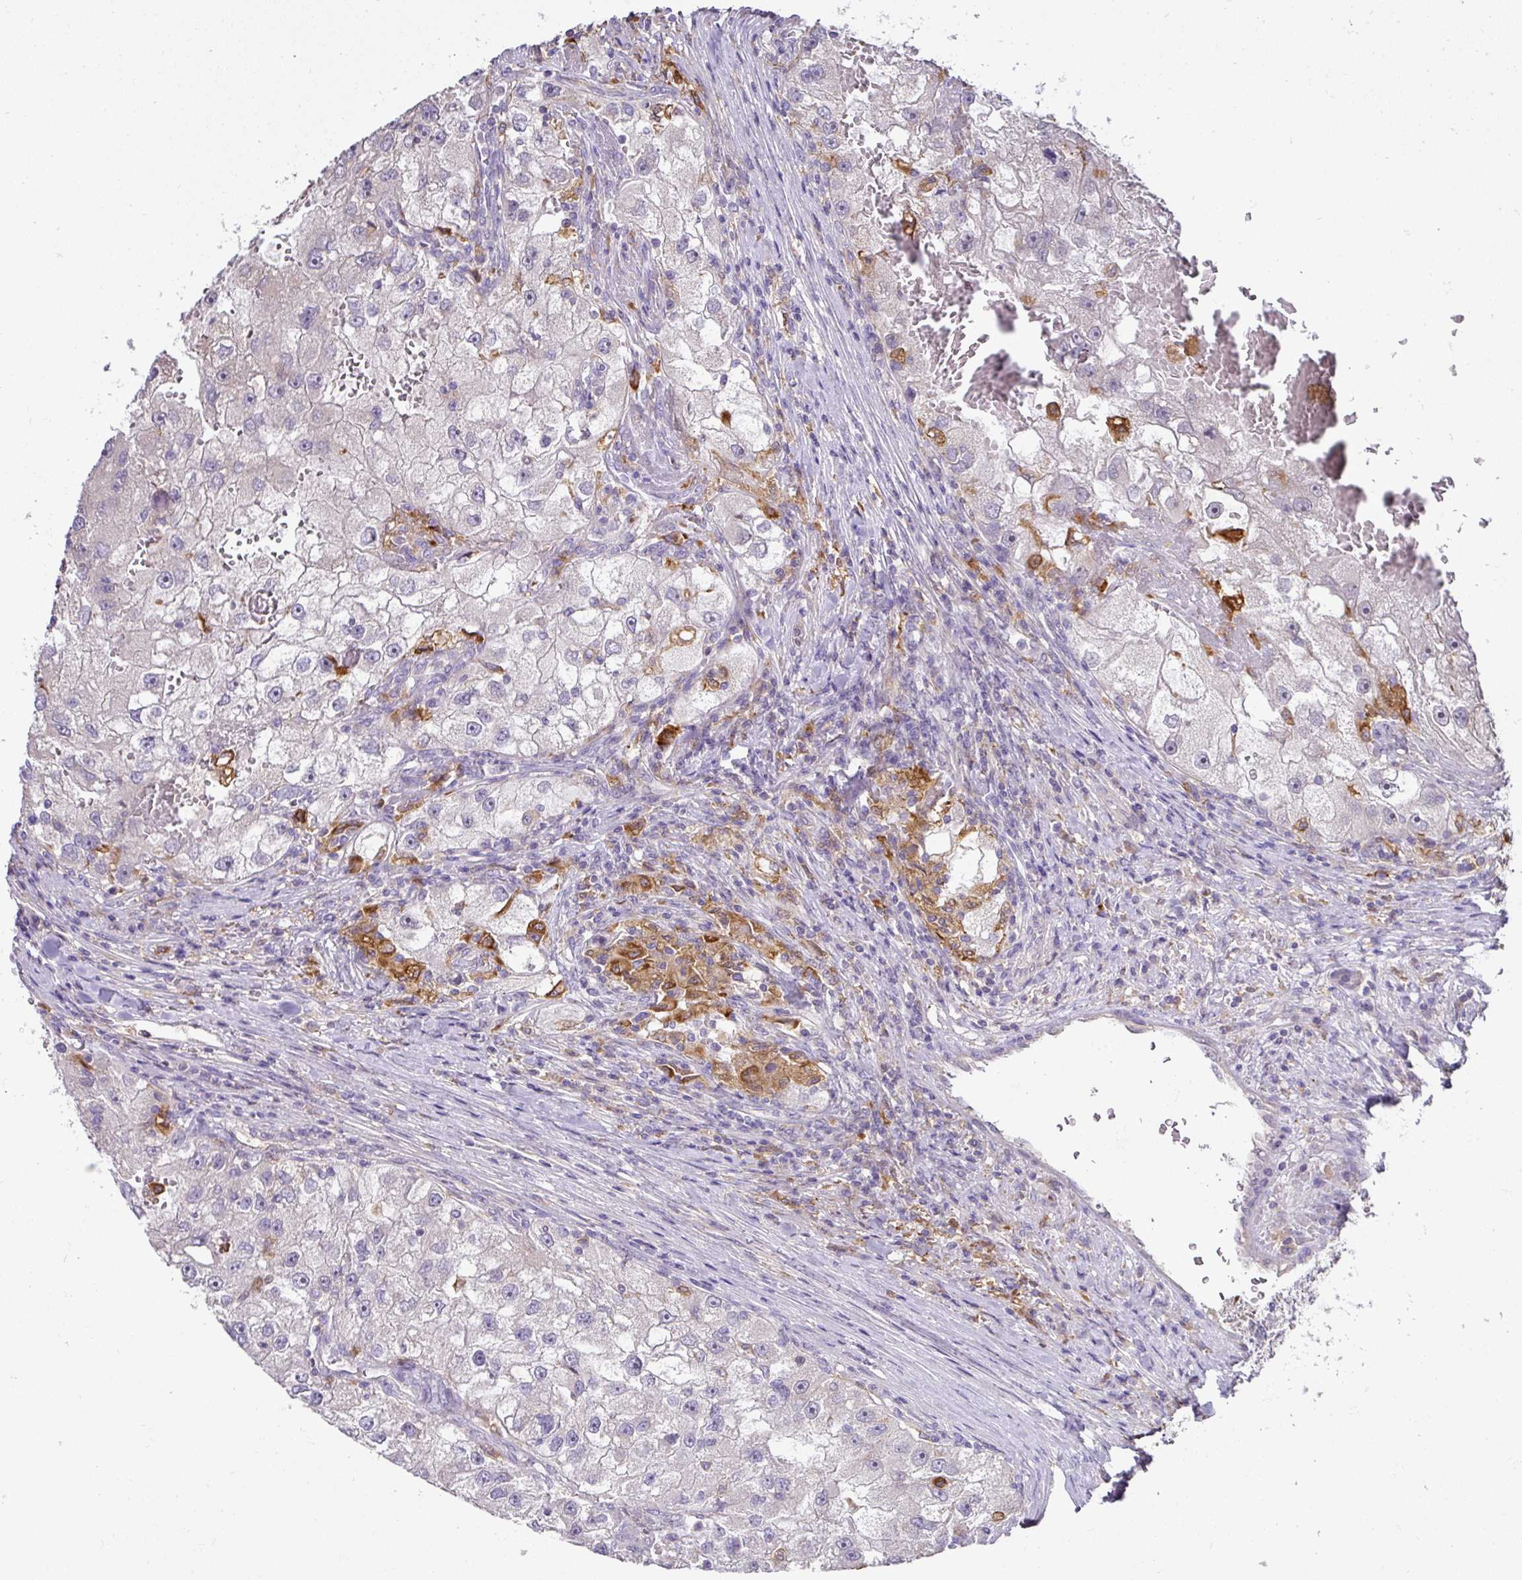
{"staining": {"intensity": "negative", "quantity": "none", "location": "none"}, "tissue": "renal cancer", "cell_type": "Tumor cells", "image_type": "cancer", "snomed": [{"axis": "morphology", "description": "Adenocarcinoma, NOS"}, {"axis": "topography", "description": "Kidney"}], "caption": "IHC histopathology image of human adenocarcinoma (renal) stained for a protein (brown), which demonstrates no staining in tumor cells. (Immunohistochemistry, brightfield microscopy, high magnification).", "gene": "GCNT7", "patient": {"sex": "male", "age": 63}}